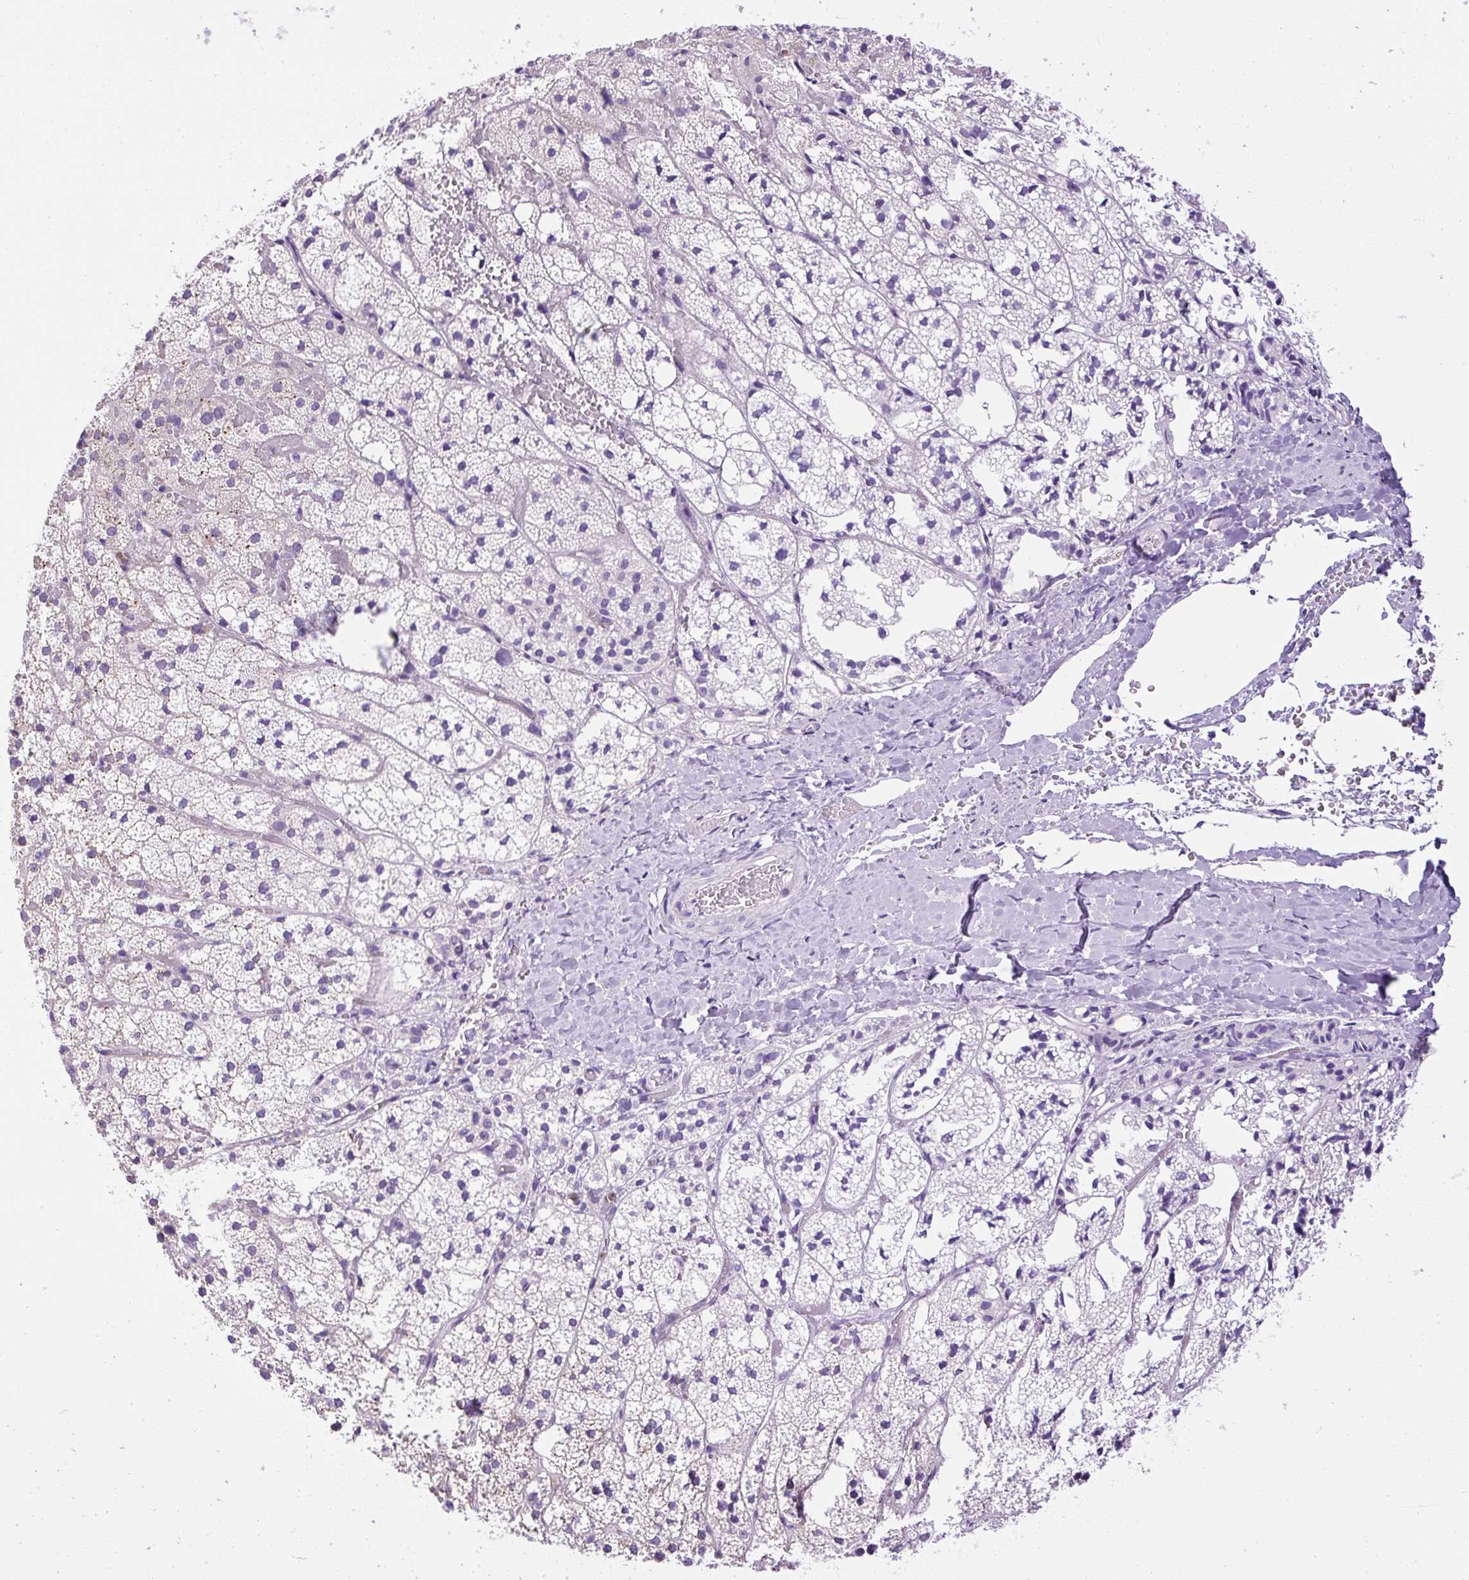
{"staining": {"intensity": "negative", "quantity": "none", "location": "none"}, "tissue": "adrenal gland", "cell_type": "Glandular cells", "image_type": "normal", "snomed": [{"axis": "morphology", "description": "Normal tissue, NOS"}, {"axis": "topography", "description": "Adrenal gland"}], "caption": "The micrograph demonstrates no significant expression in glandular cells of adrenal gland.", "gene": "CFAP47", "patient": {"sex": "male", "age": 53}}